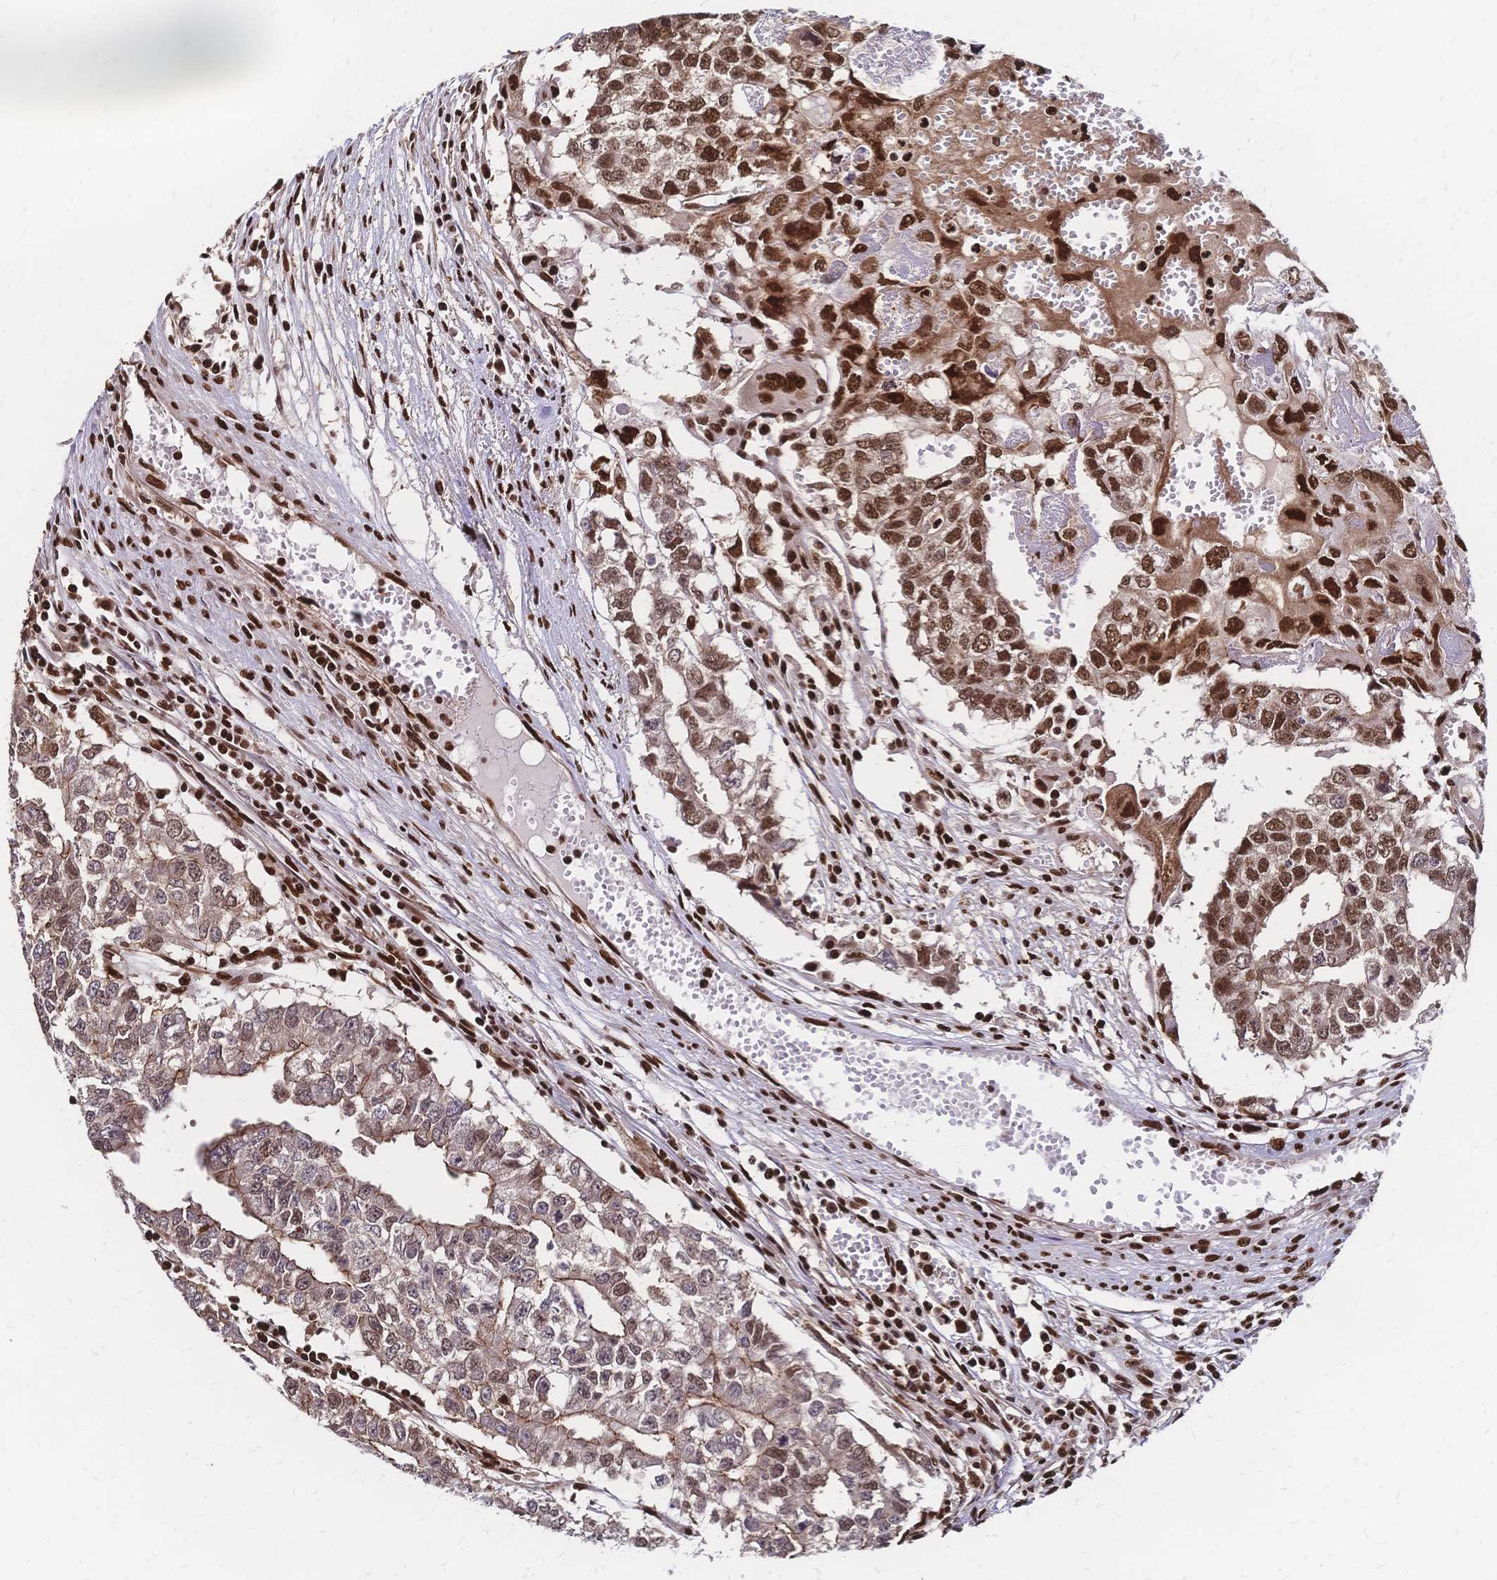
{"staining": {"intensity": "moderate", "quantity": ">75%", "location": "nuclear"}, "tissue": "testis cancer", "cell_type": "Tumor cells", "image_type": "cancer", "snomed": [{"axis": "morphology", "description": "Carcinoma, Embryonal, NOS"}, {"axis": "morphology", "description": "Teratoma, malignant, NOS"}, {"axis": "topography", "description": "Testis"}], "caption": "Human testis cancer (embryonal carcinoma) stained with a protein marker shows moderate staining in tumor cells.", "gene": "HDGF", "patient": {"sex": "male", "age": 24}}